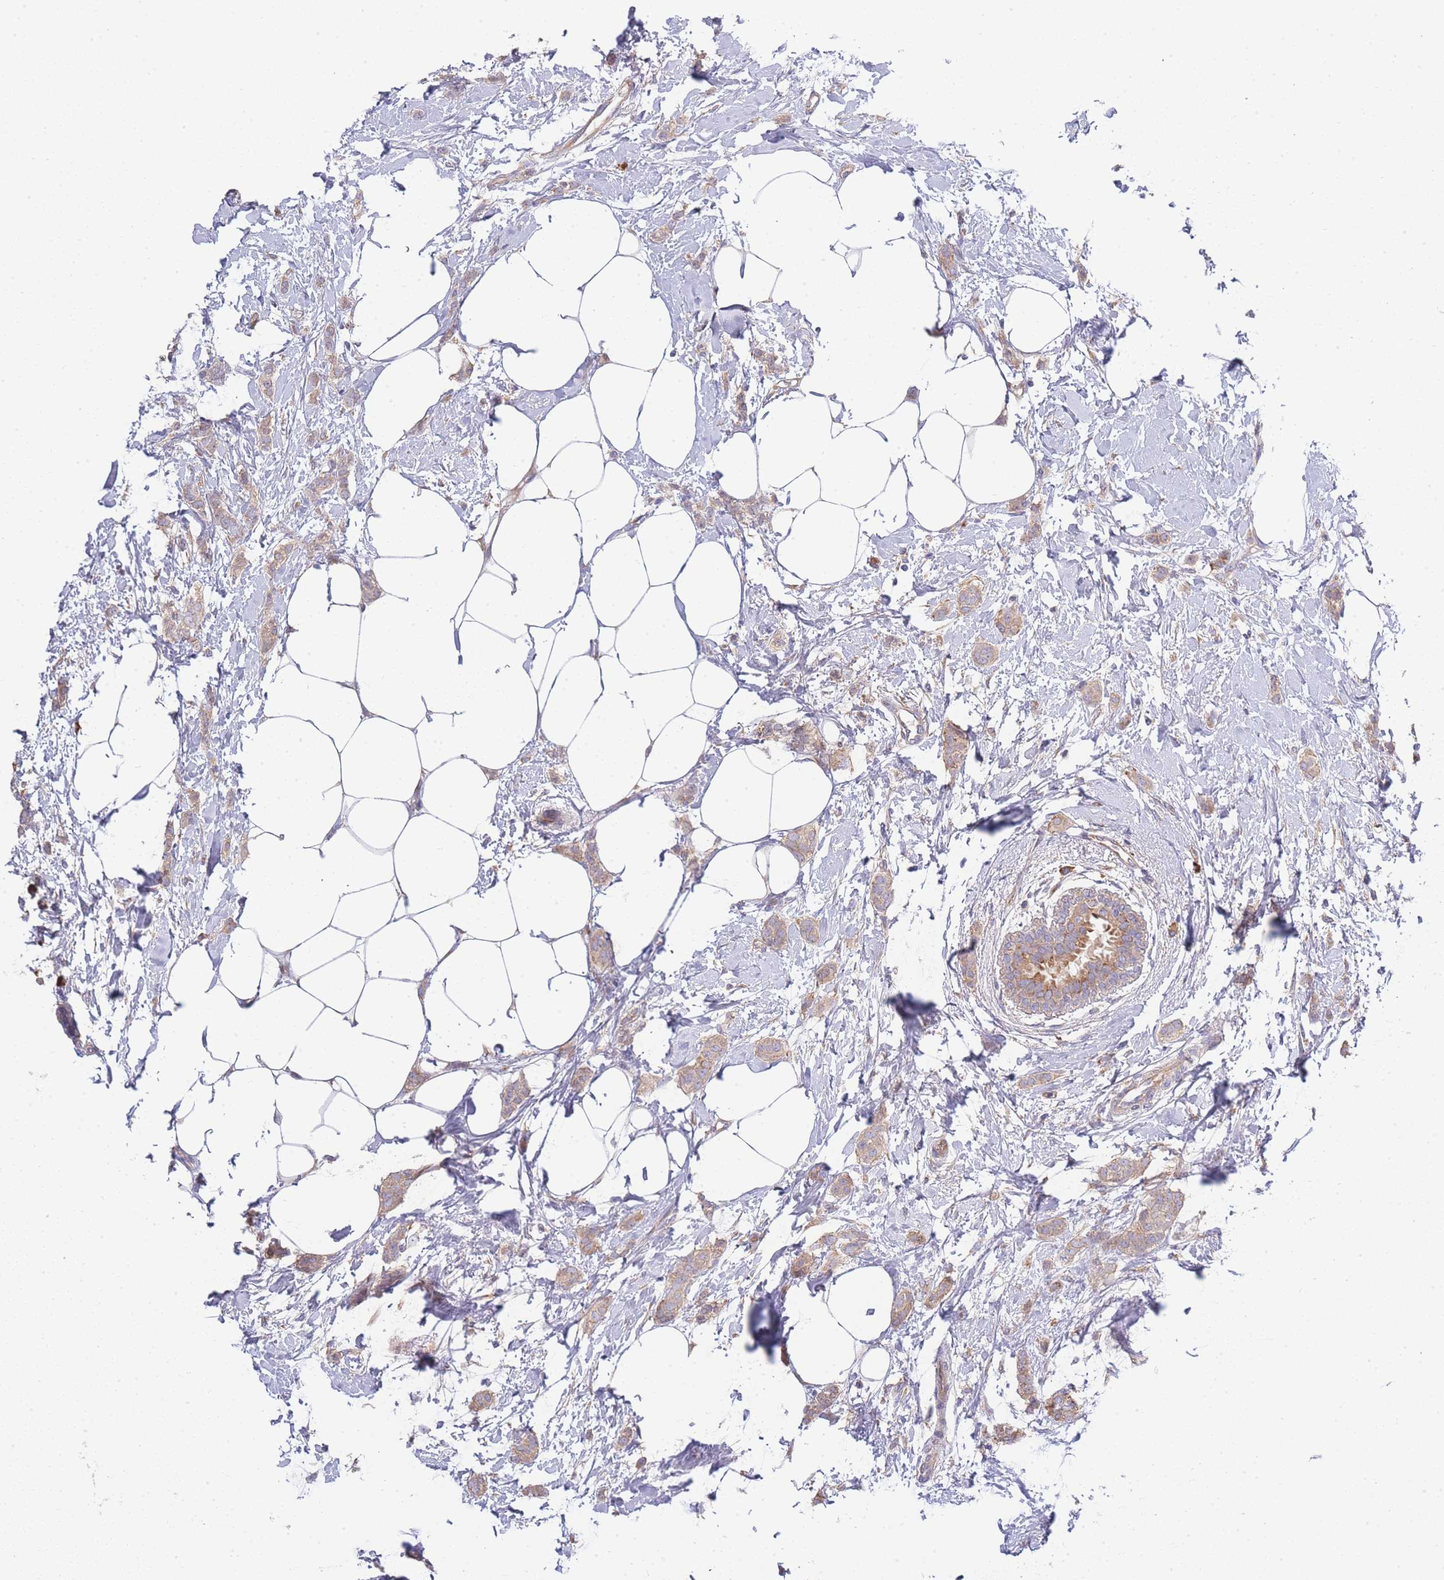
{"staining": {"intensity": "moderate", "quantity": ">75%", "location": "cytoplasmic/membranous"}, "tissue": "breast cancer", "cell_type": "Tumor cells", "image_type": "cancer", "snomed": [{"axis": "morphology", "description": "Duct carcinoma"}, {"axis": "topography", "description": "Breast"}], "caption": "High-power microscopy captured an IHC photomicrograph of breast cancer, revealing moderate cytoplasmic/membranous positivity in about >75% of tumor cells.", "gene": "BEX1", "patient": {"sex": "female", "age": 72}}